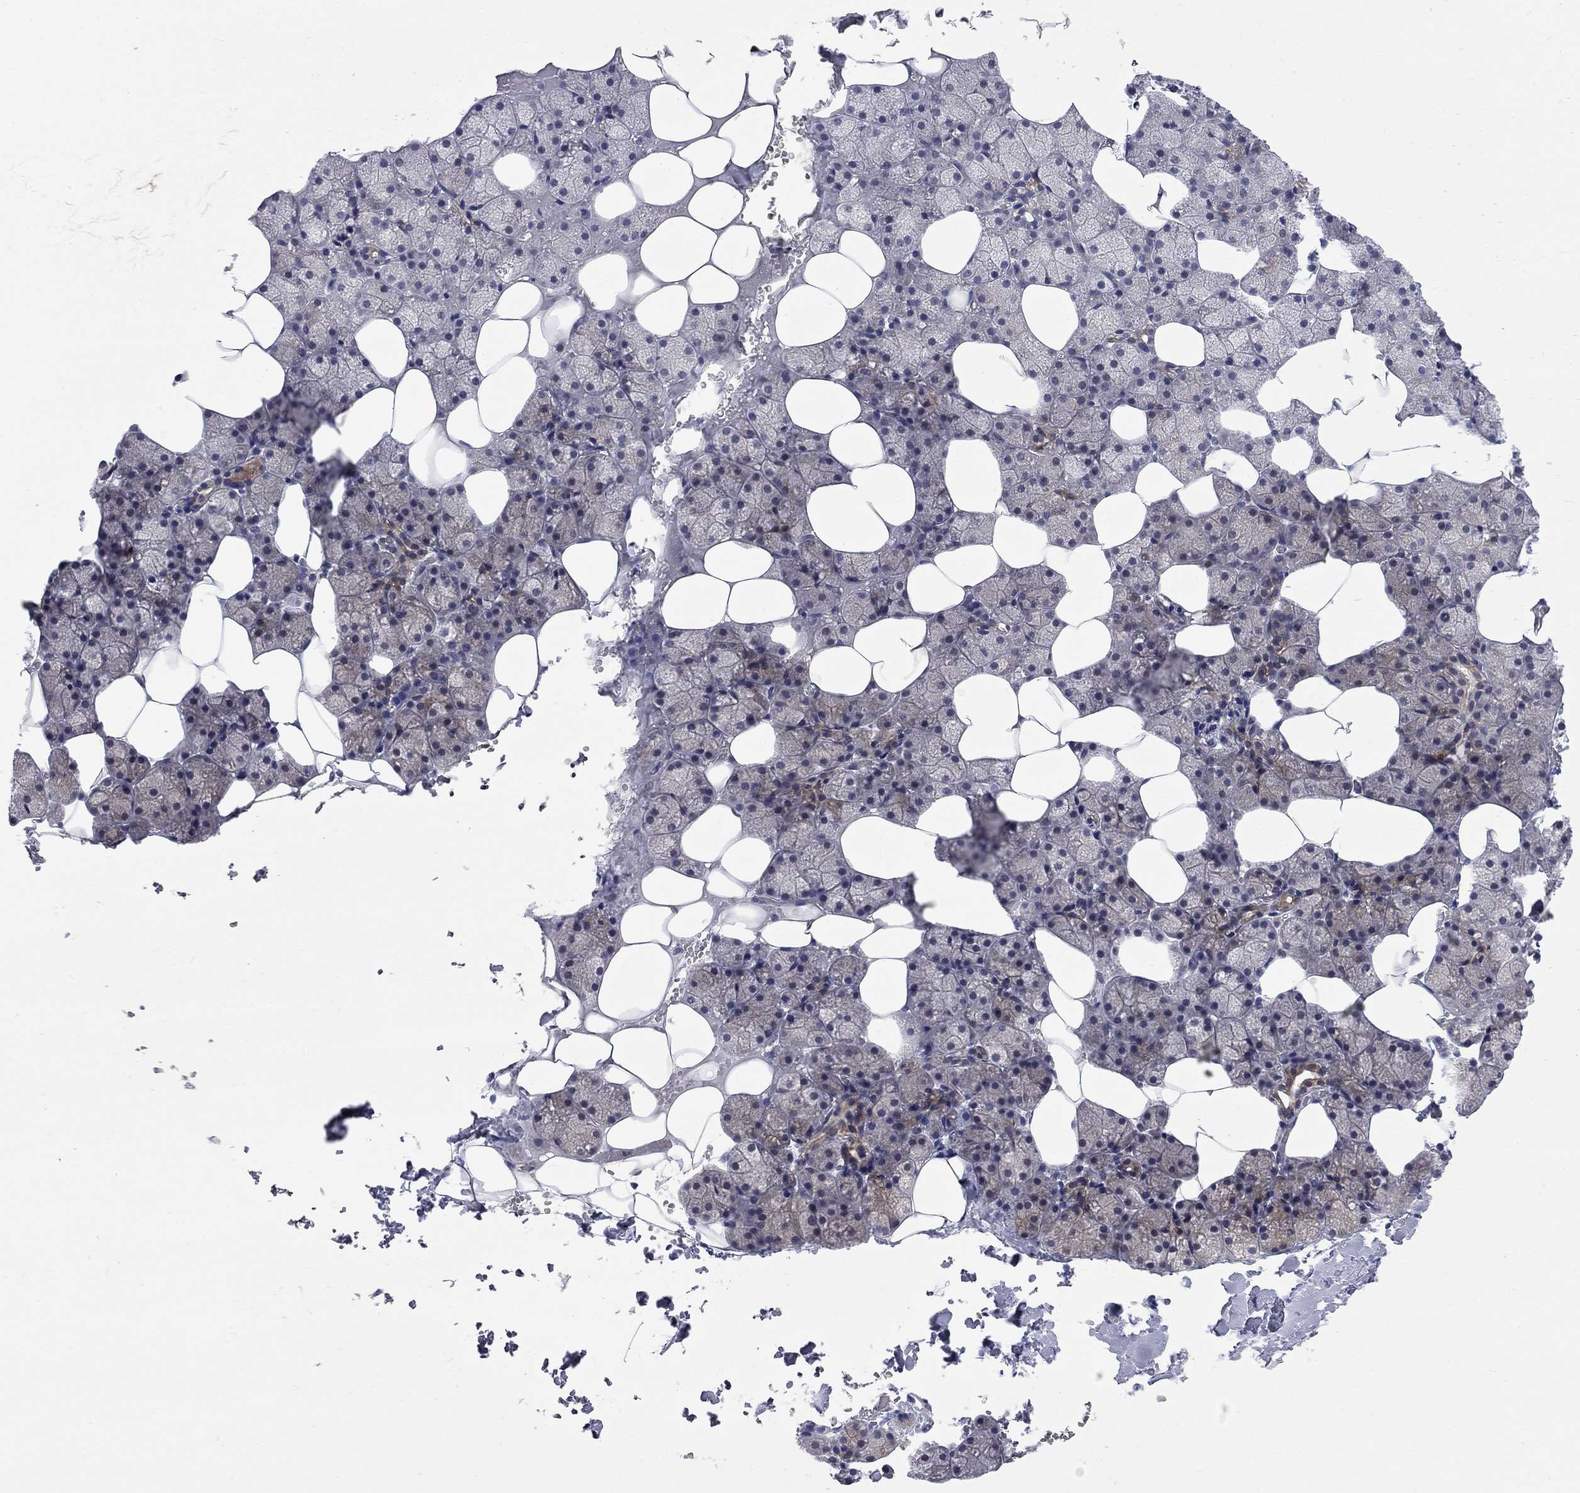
{"staining": {"intensity": "moderate", "quantity": "<25%", "location": "cytoplasmic/membranous"}, "tissue": "salivary gland", "cell_type": "Glandular cells", "image_type": "normal", "snomed": [{"axis": "morphology", "description": "Normal tissue, NOS"}, {"axis": "topography", "description": "Salivary gland"}], "caption": "A micrograph of salivary gland stained for a protein exhibits moderate cytoplasmic/membranous brown staining in glandular cells.", "gene": "ENSG00000255639", "patient": {"sex": "male", "age": 38}}